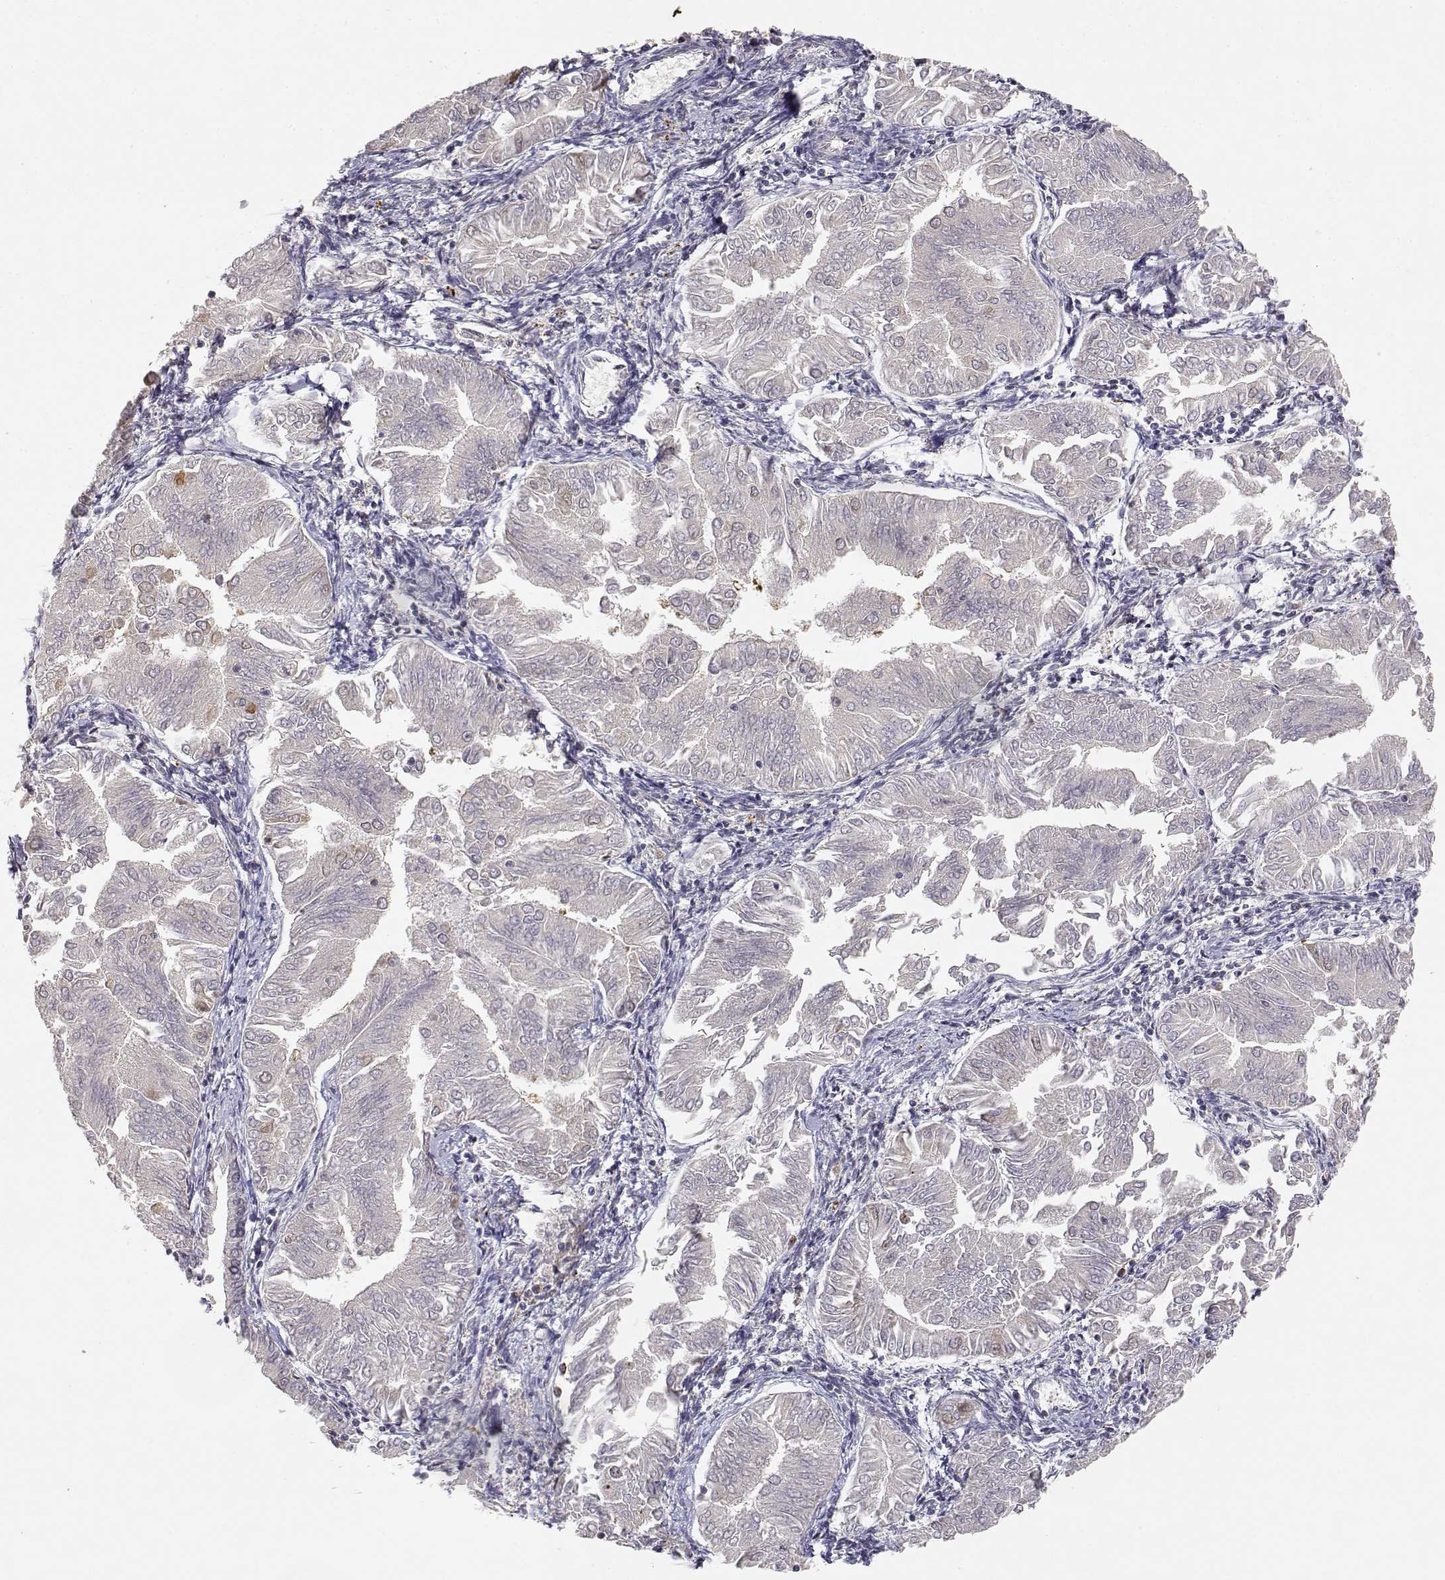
{"staining": {"intensity": "negative", "quantity": "none", "location": "none"}, "tissue": "endometrial cancer", "cell_type": "Tumor cells", "image_type": "cancer", "snomed": [{"axis": "morphology", "description": "Adenocarcinoma, NOS"}, {"axis": "topography", "description": "Endometrium"}], "caption": "An IHC micrograph of endometrial adenocarcinoma is shown. There is no staining in tumor cells of endometrial adenocarcinoma. Brightfield microscopy of immunohistochemistry (IHC) stained with DAB (3,3'-diaminobenzidine) (brown) and hematoxylin (blue), captured at high magnification.", "gene": "RAD51", "patient": {"sex": "female", "age": 53}}